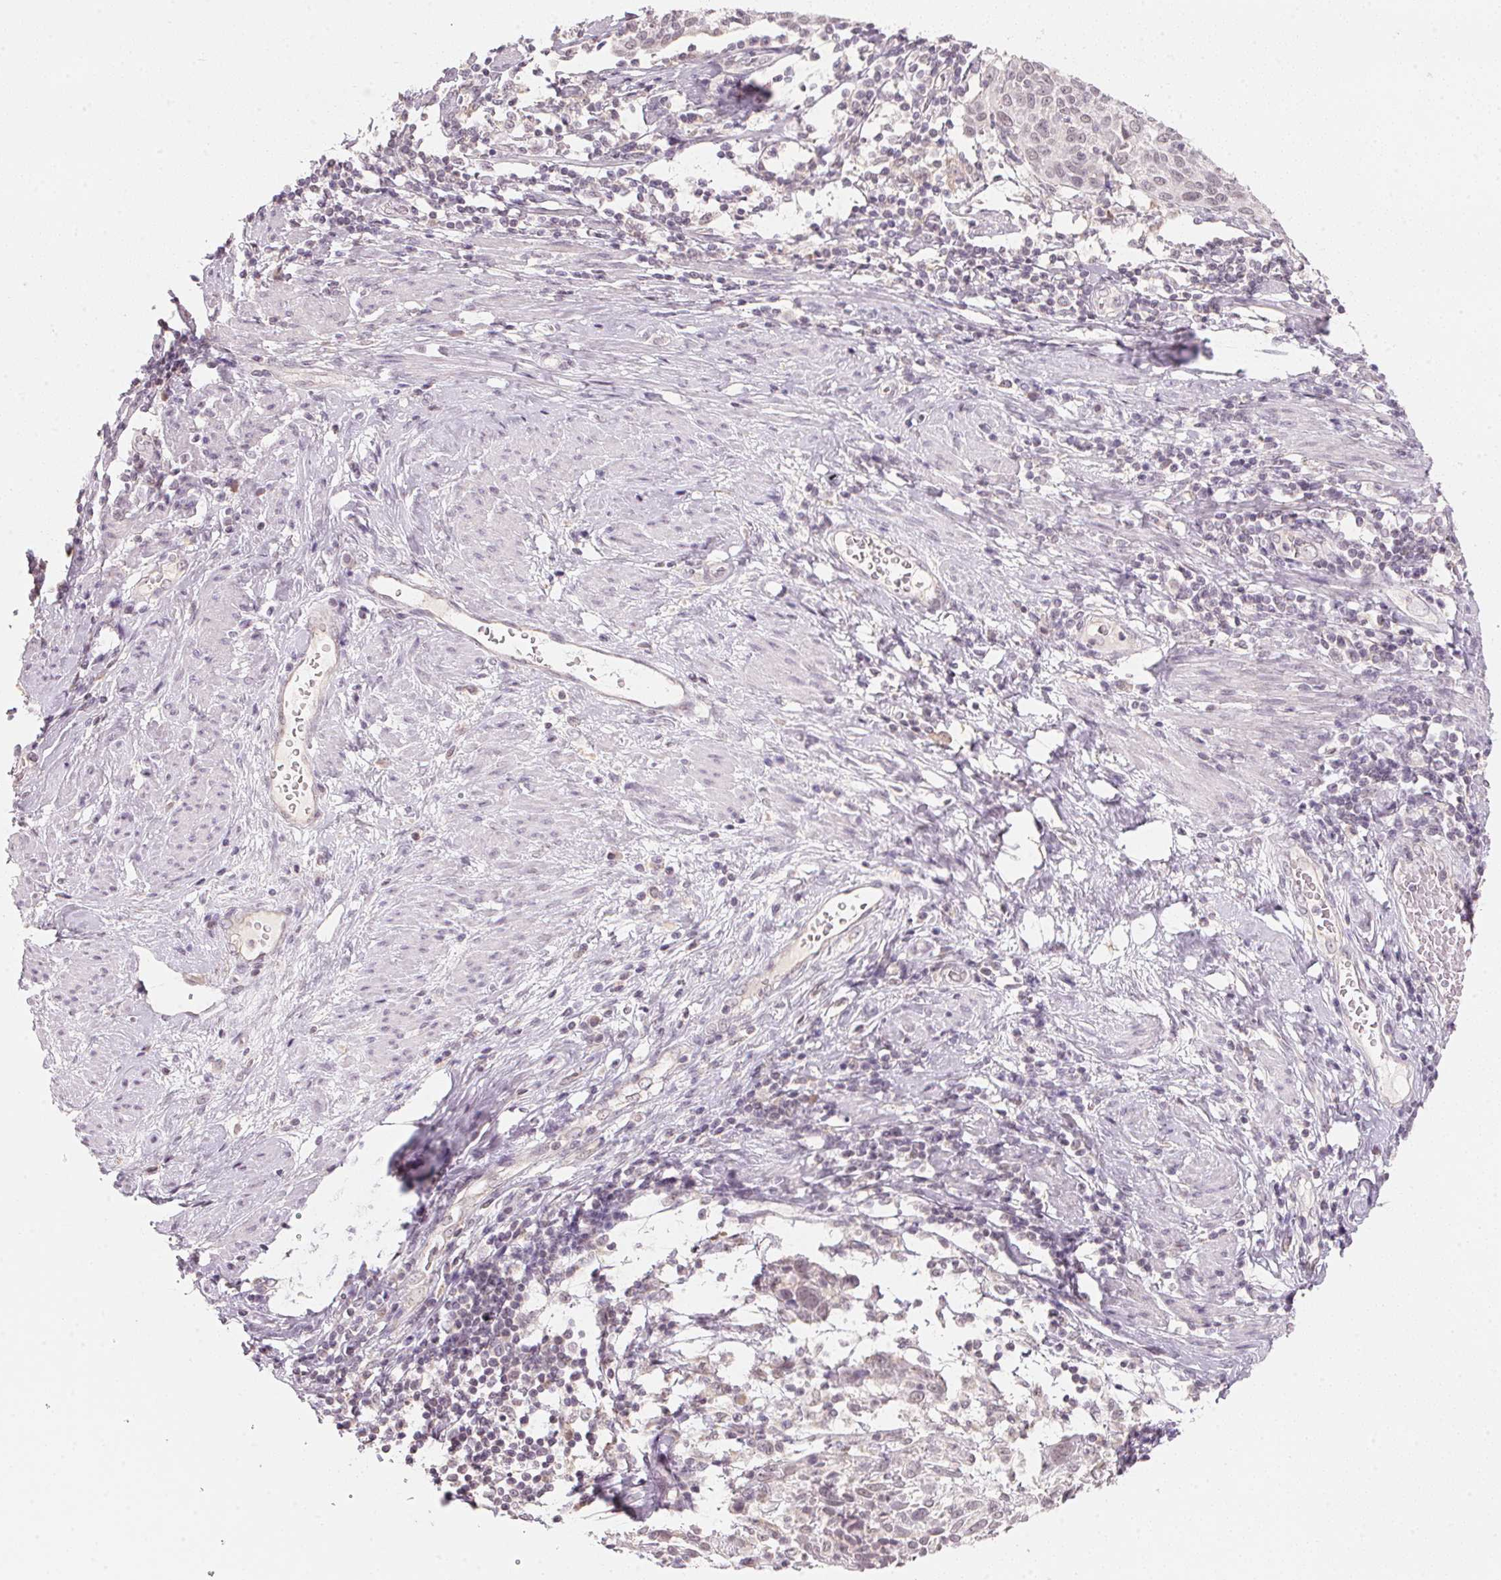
{"staining": {"intensity": "weak", "quantity": "<25%", "location": "nuclear"}, "tissue": "cervical cancer", "cell_type": "Tumor cells", "image_type": "cancer", "snomed": [{"axis": "morphology", "description": "Squamous cell carcinoma, NOS"}, {"axis": "topography", "description": "Cervix"}], "caption": "Tumor cells show no significant positivity in cervical cancer (squamous cell carcinoma).", "gene": "ANKRD31", "patient": {"sex": "female", "age": 61}}